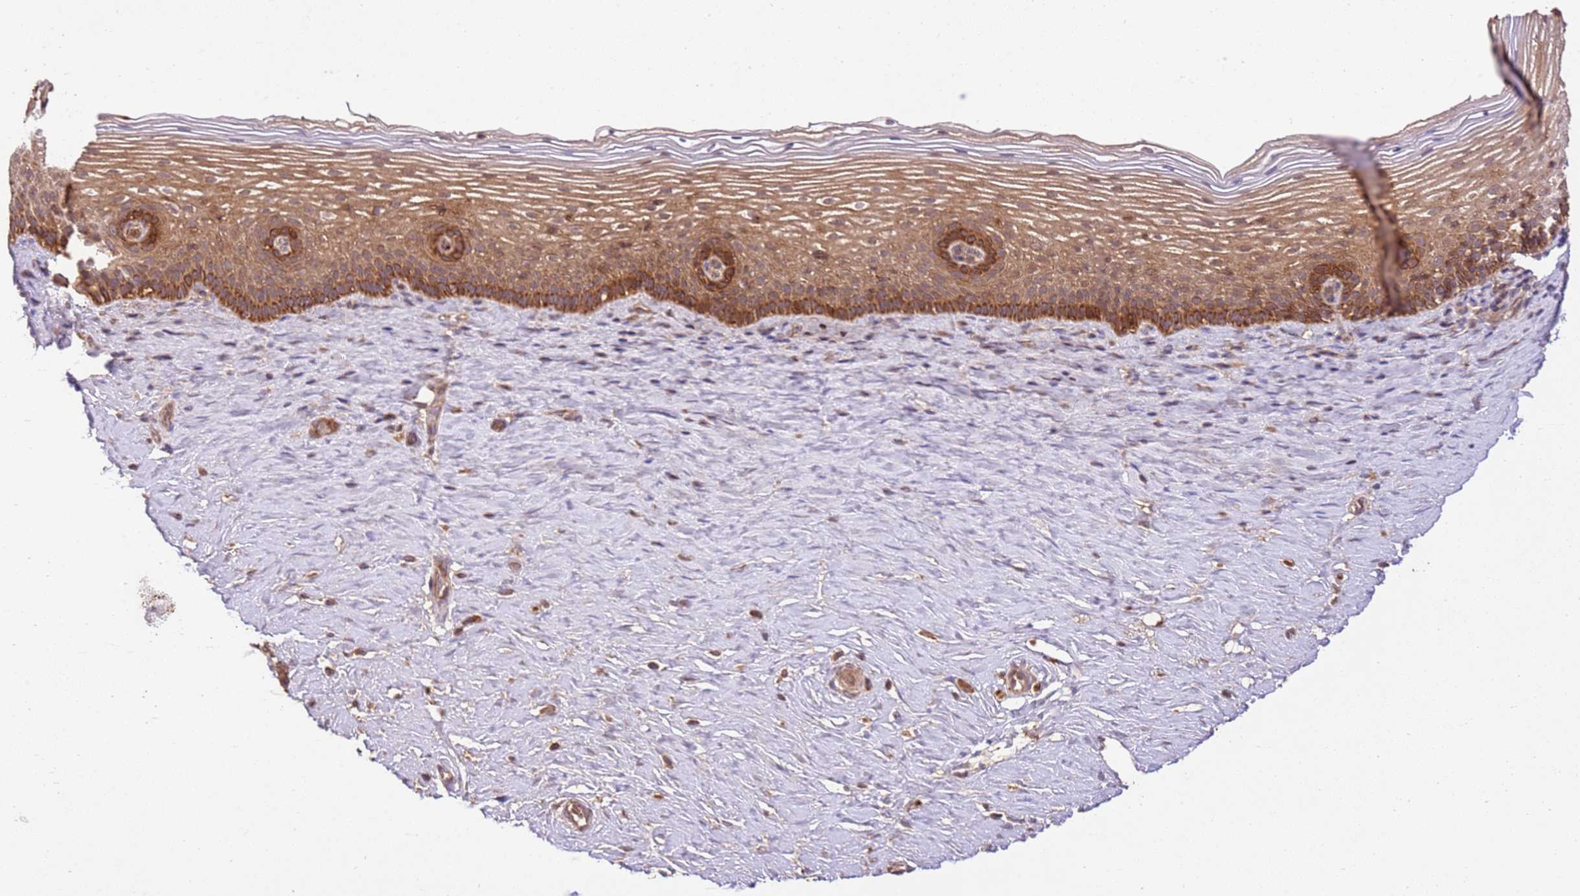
{"staining": {"intensity": "weak", "quantity": "25%-75%", "location": "cytoplasmic/membranous"}, "tissue": "cervix", "cell_type": "Glandular cells", "image_type": "normal", "snomed": [{"axis": "morphology", "description": "Normal tissue, NOS"}, {"axis": "topography", "description": "Cervix"}], "caption": "Immunohistochemical staining of normal human cervix reveals weak cytoplasmic/membranous protein staining in about 25%-75% of glandular cells.", "gene": "LRRC28", "patient": {"sex": "female", "age": 33}}